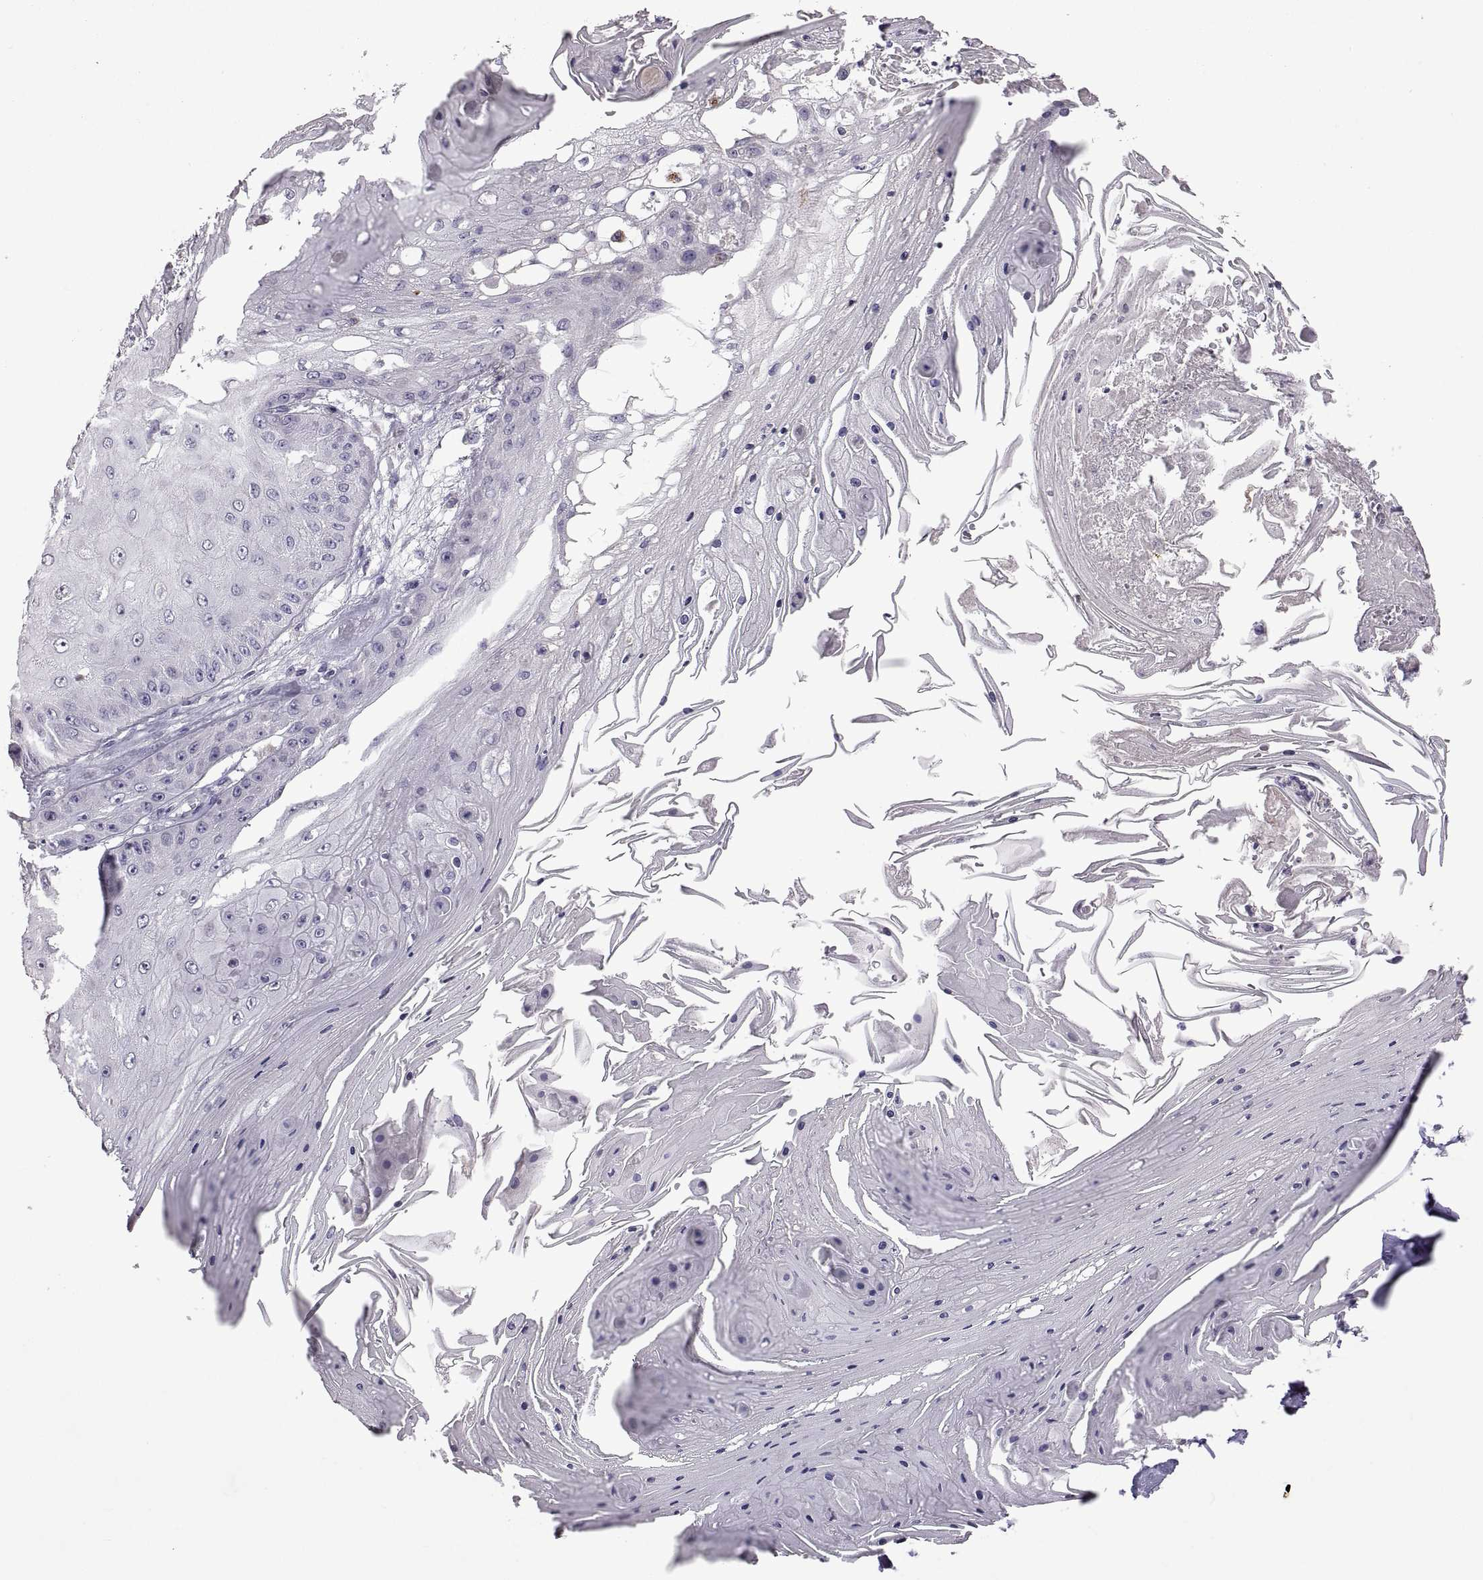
{"staining": {"intensity": "negative", "quantity": "none", "location": "none"}, "tissue": "skin cancer", "cell_type": "Tumor cells", "image_type": "cancer", "snomed": [{"axis": "morphology", "description": "Squamous cell carcinoma, NOS"}, {"axis": "topography", "description": "Skin"}], "caption": "IHC photomicrograph of skin cancer (squamous cell carcinoma) stained for a protein (brown), which displays no expression in tumor cells. Nuclei are stained in blue.", "gene": "DEFB136", "patient": {"sex": "male", "age": 70}}